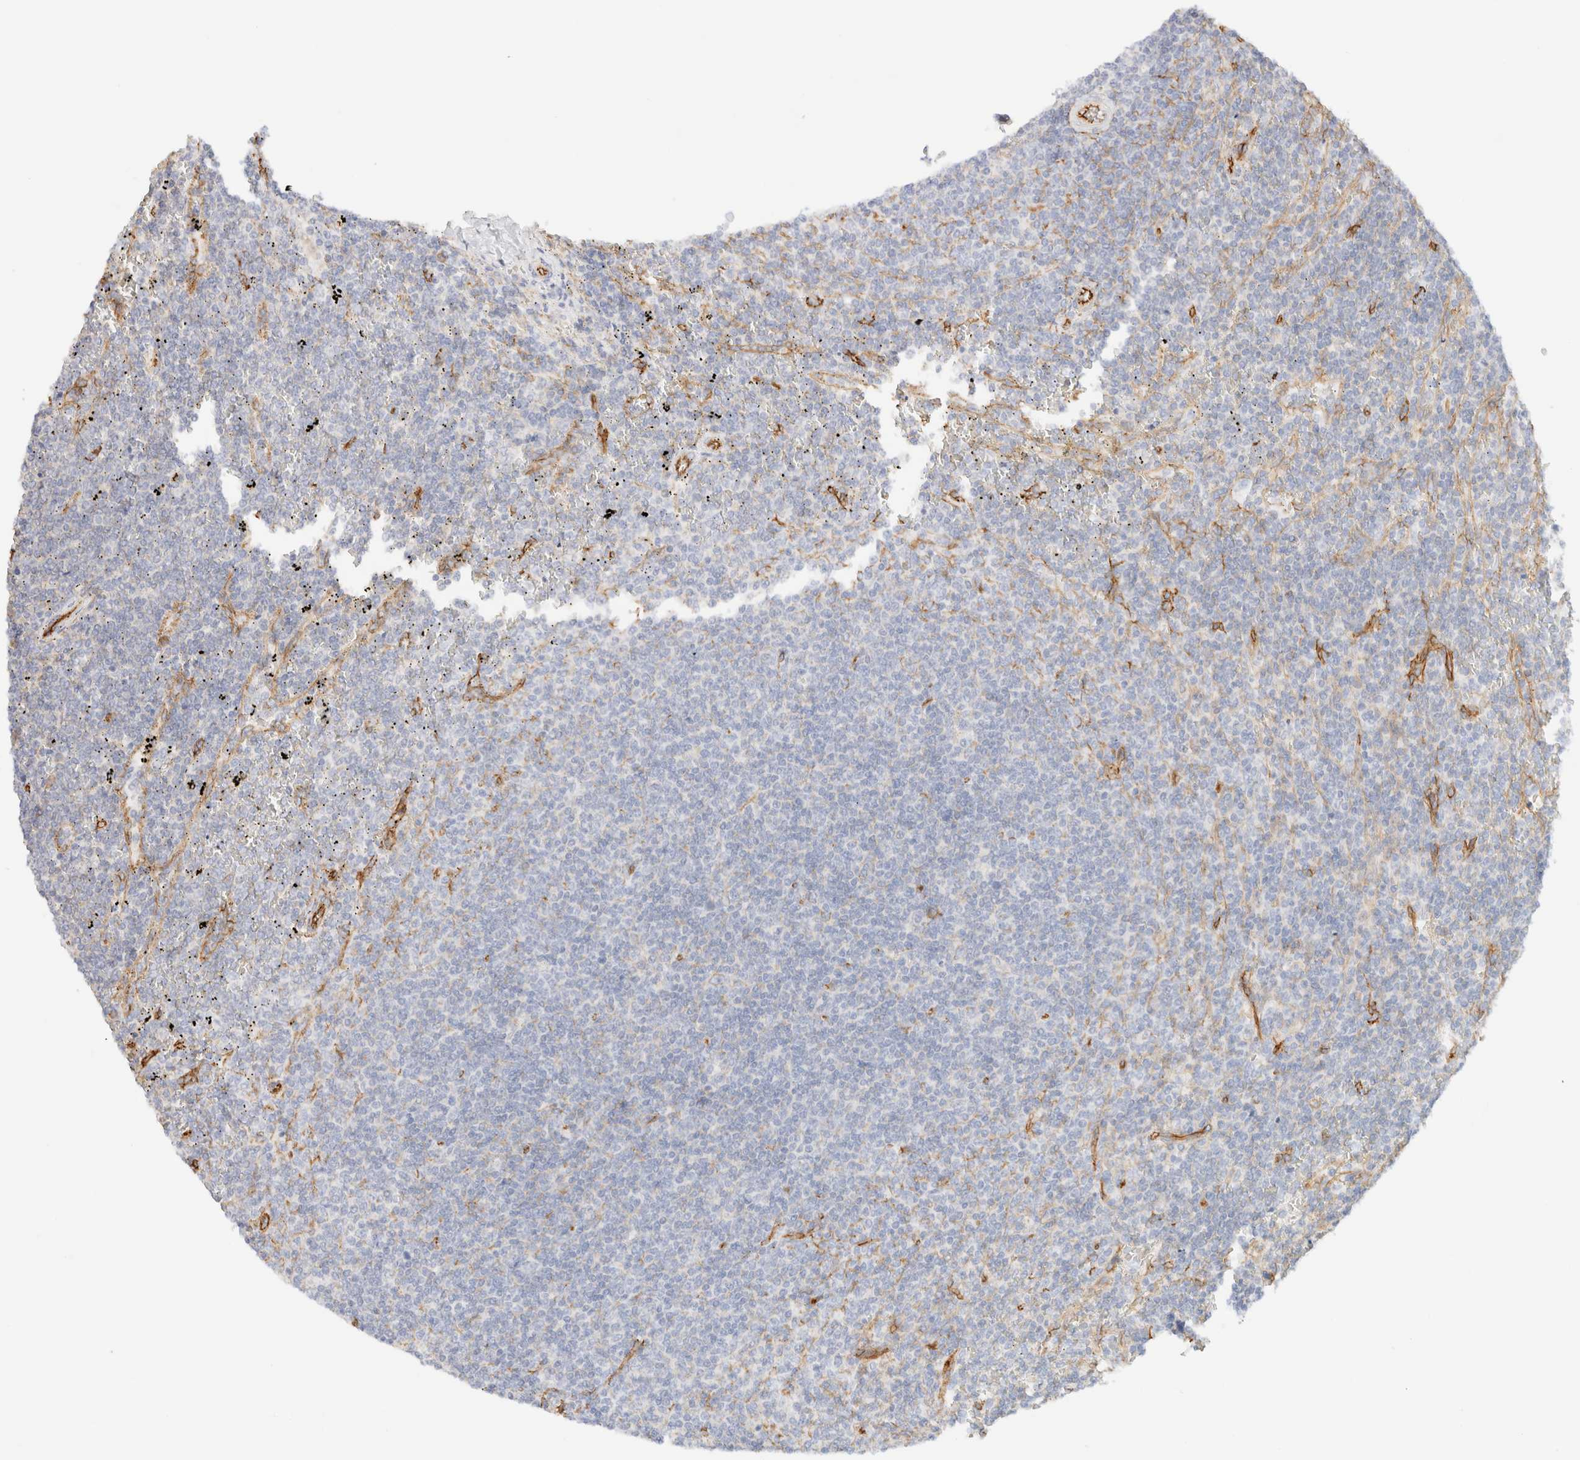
{"staining": {"intensity": "negative", "quantity": "none", "location": "none"}, "tissue": "lymphoma", "cell_type": "Tumor cells", "image_type": "cancer", "snomed": [{"axis": "morphology", "description": "Malignant lymphoma, non-Hodgkin's type, Low grade"}, {"axis": "topography", "description": "Spleen"}], "caption": "Lymphoma was stained to show a protein in brown. There is no significant staining in tumor cells.", "gene": "CYB5R4", "patient": {"sex": "female", "age": 50}}